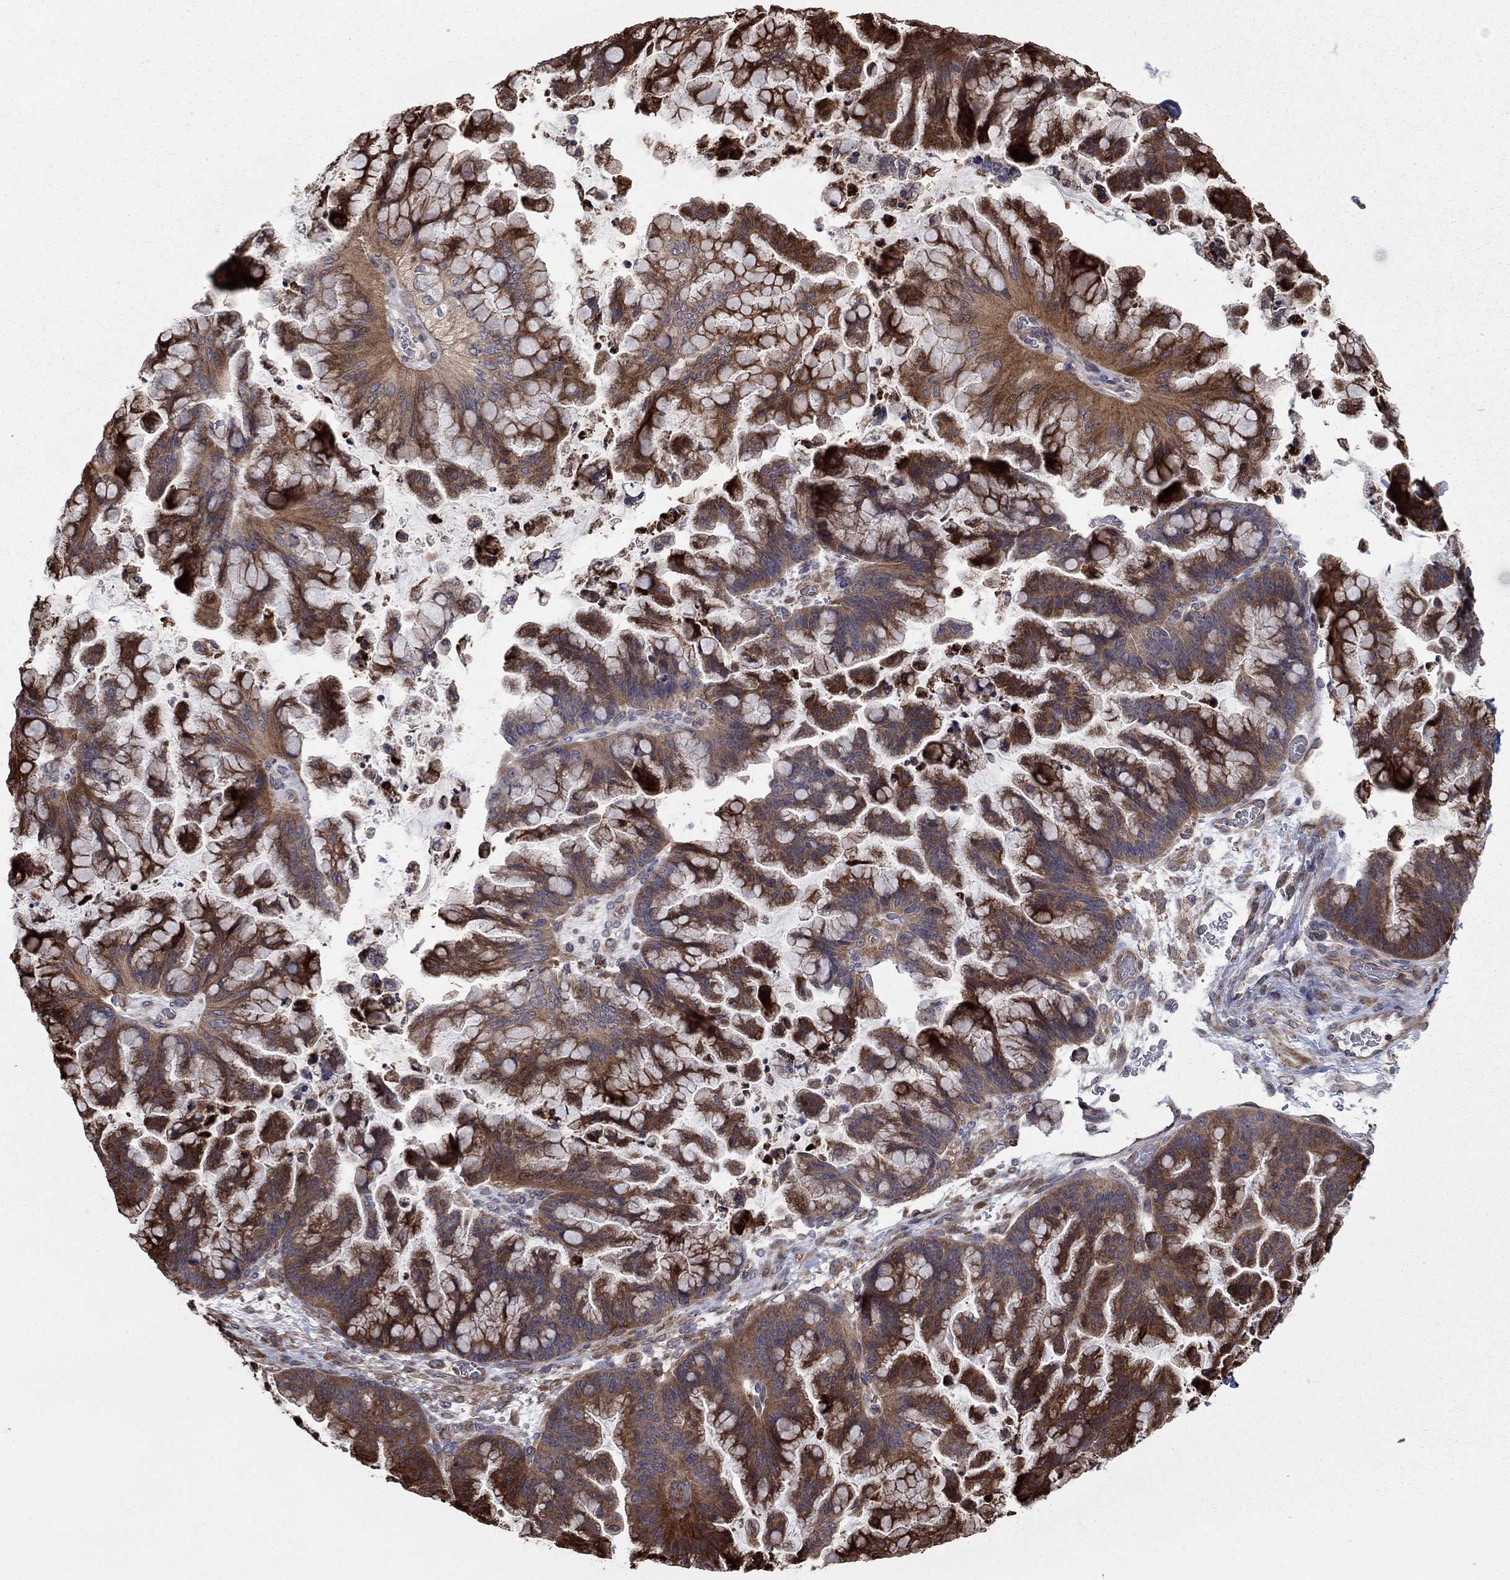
{"staining": {"intensity": "moderate", "quantity": "25%-75%", "location": "cytoplasmic/membranous"}, "tissue": "ovarian cancer", "cell_type": "Tumor cells", "image_type": "cancer", "snomed": [{"axis": "morphology", "description": "Cystadenocarcinoma, mucinous, NOS"}, {"axis": "topography", "description": "Ovary"}], "caption": "Tumor cells display medium levels of moderate cytoplasmic/membranous staining in about 25%-75% of cells in human mucinous cystadenocarcinoma (ovarian). (IHC, brightfield microscopy, high magnification).", "gene": "GYG1", "patient": {"sex": "female", "age": 67}}